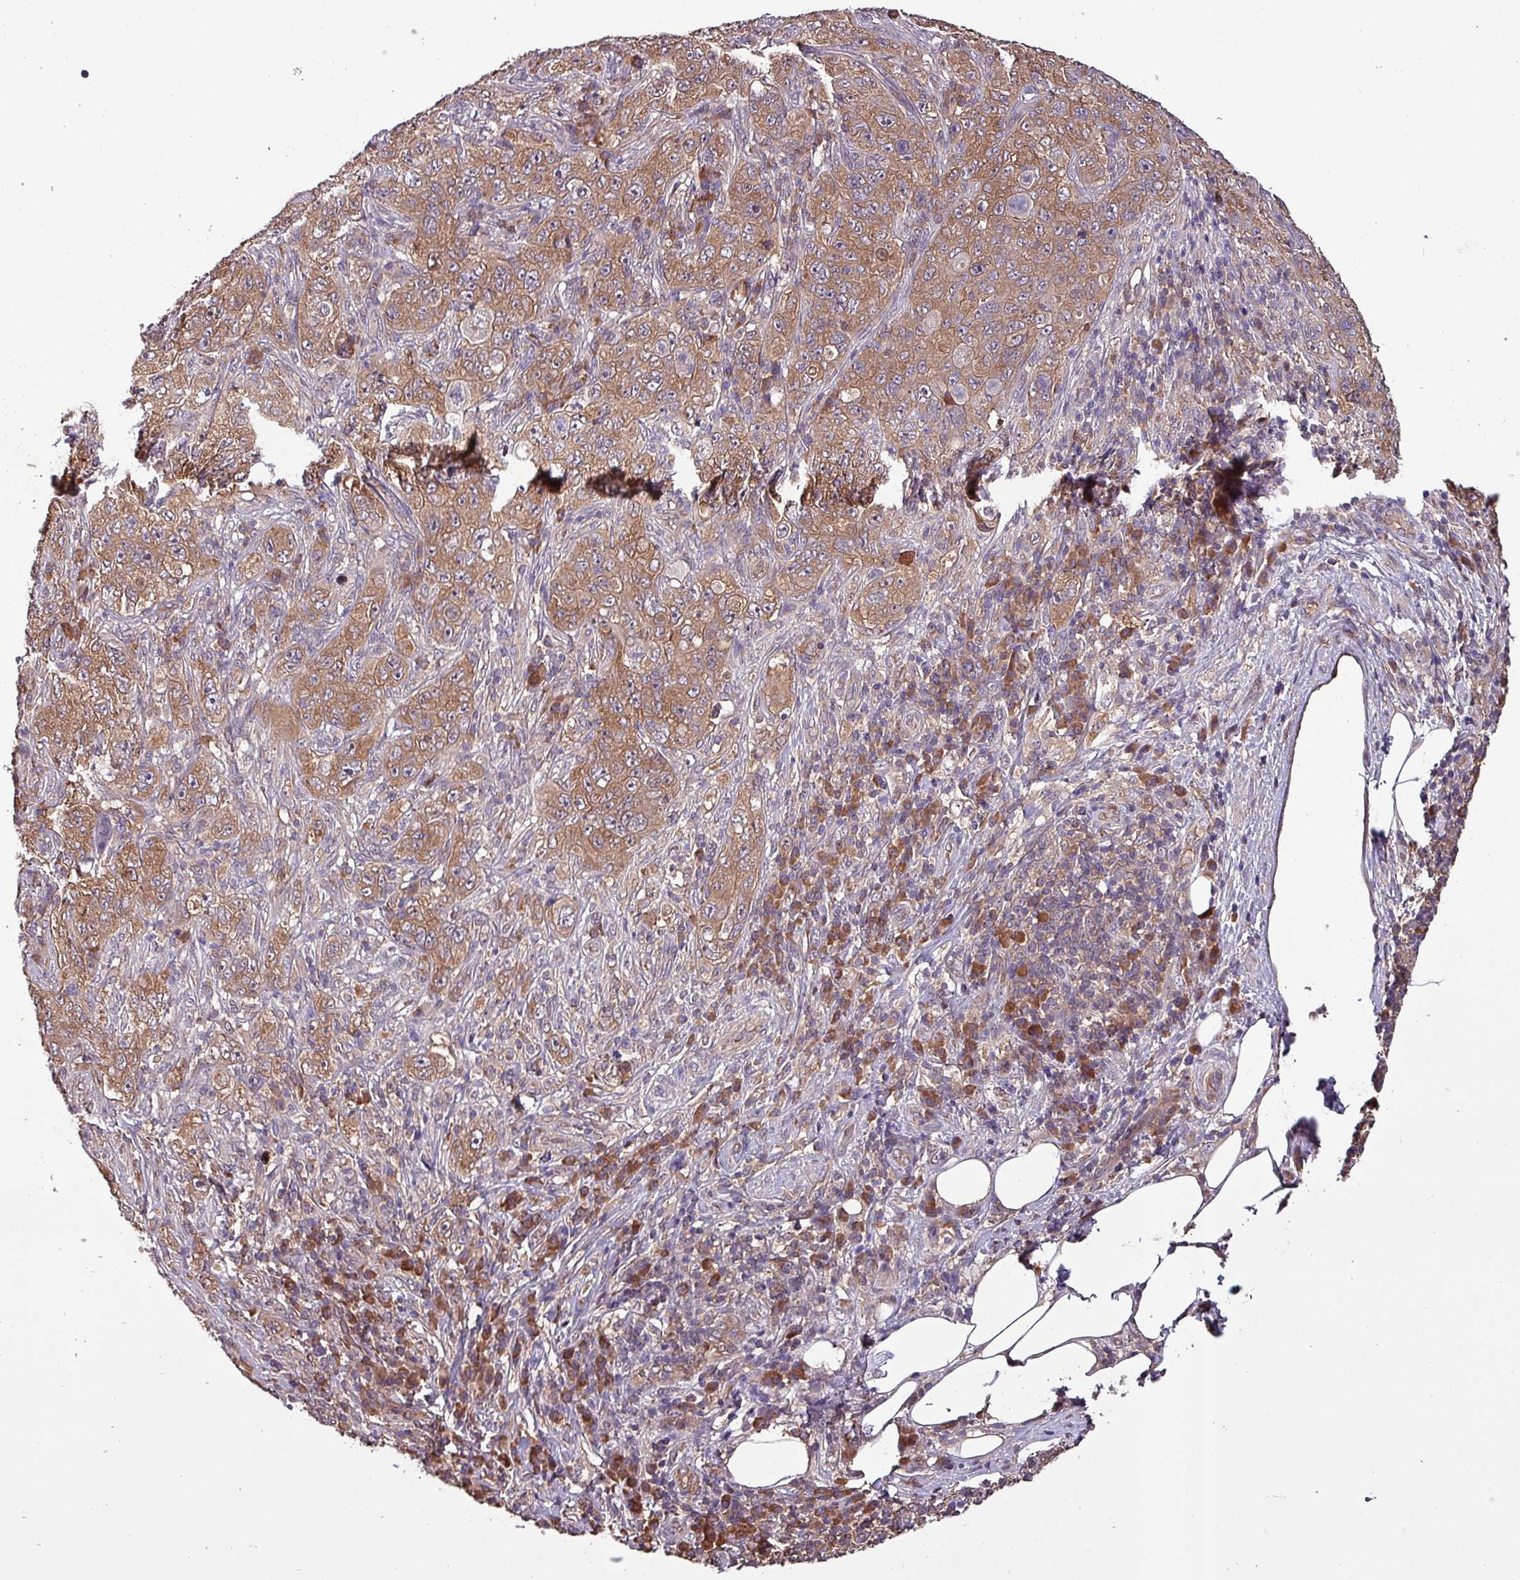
{"staining": {"intensity": "moderate", "quantity": ">75%", "location": "cytoplasmic/membranous"}, "tissue": "pancreatic cancer", "cell_type": "Tumor cells", "image_type": "cancer", "snomed": [{"axis": "morphology", "description": "Adenocarcinoma, NOS"}, {"axis": "topography", "description": "Pancreas"}], "caption": "Human adenocarcinoma (pancreatic) stained with a brown dye shows moderate cytoplasmic/membranous positive staining in approximately >75% of tumor cells.", "gene": "PAFAH1B2", "patient": {"sex": "male", "age": 68}}